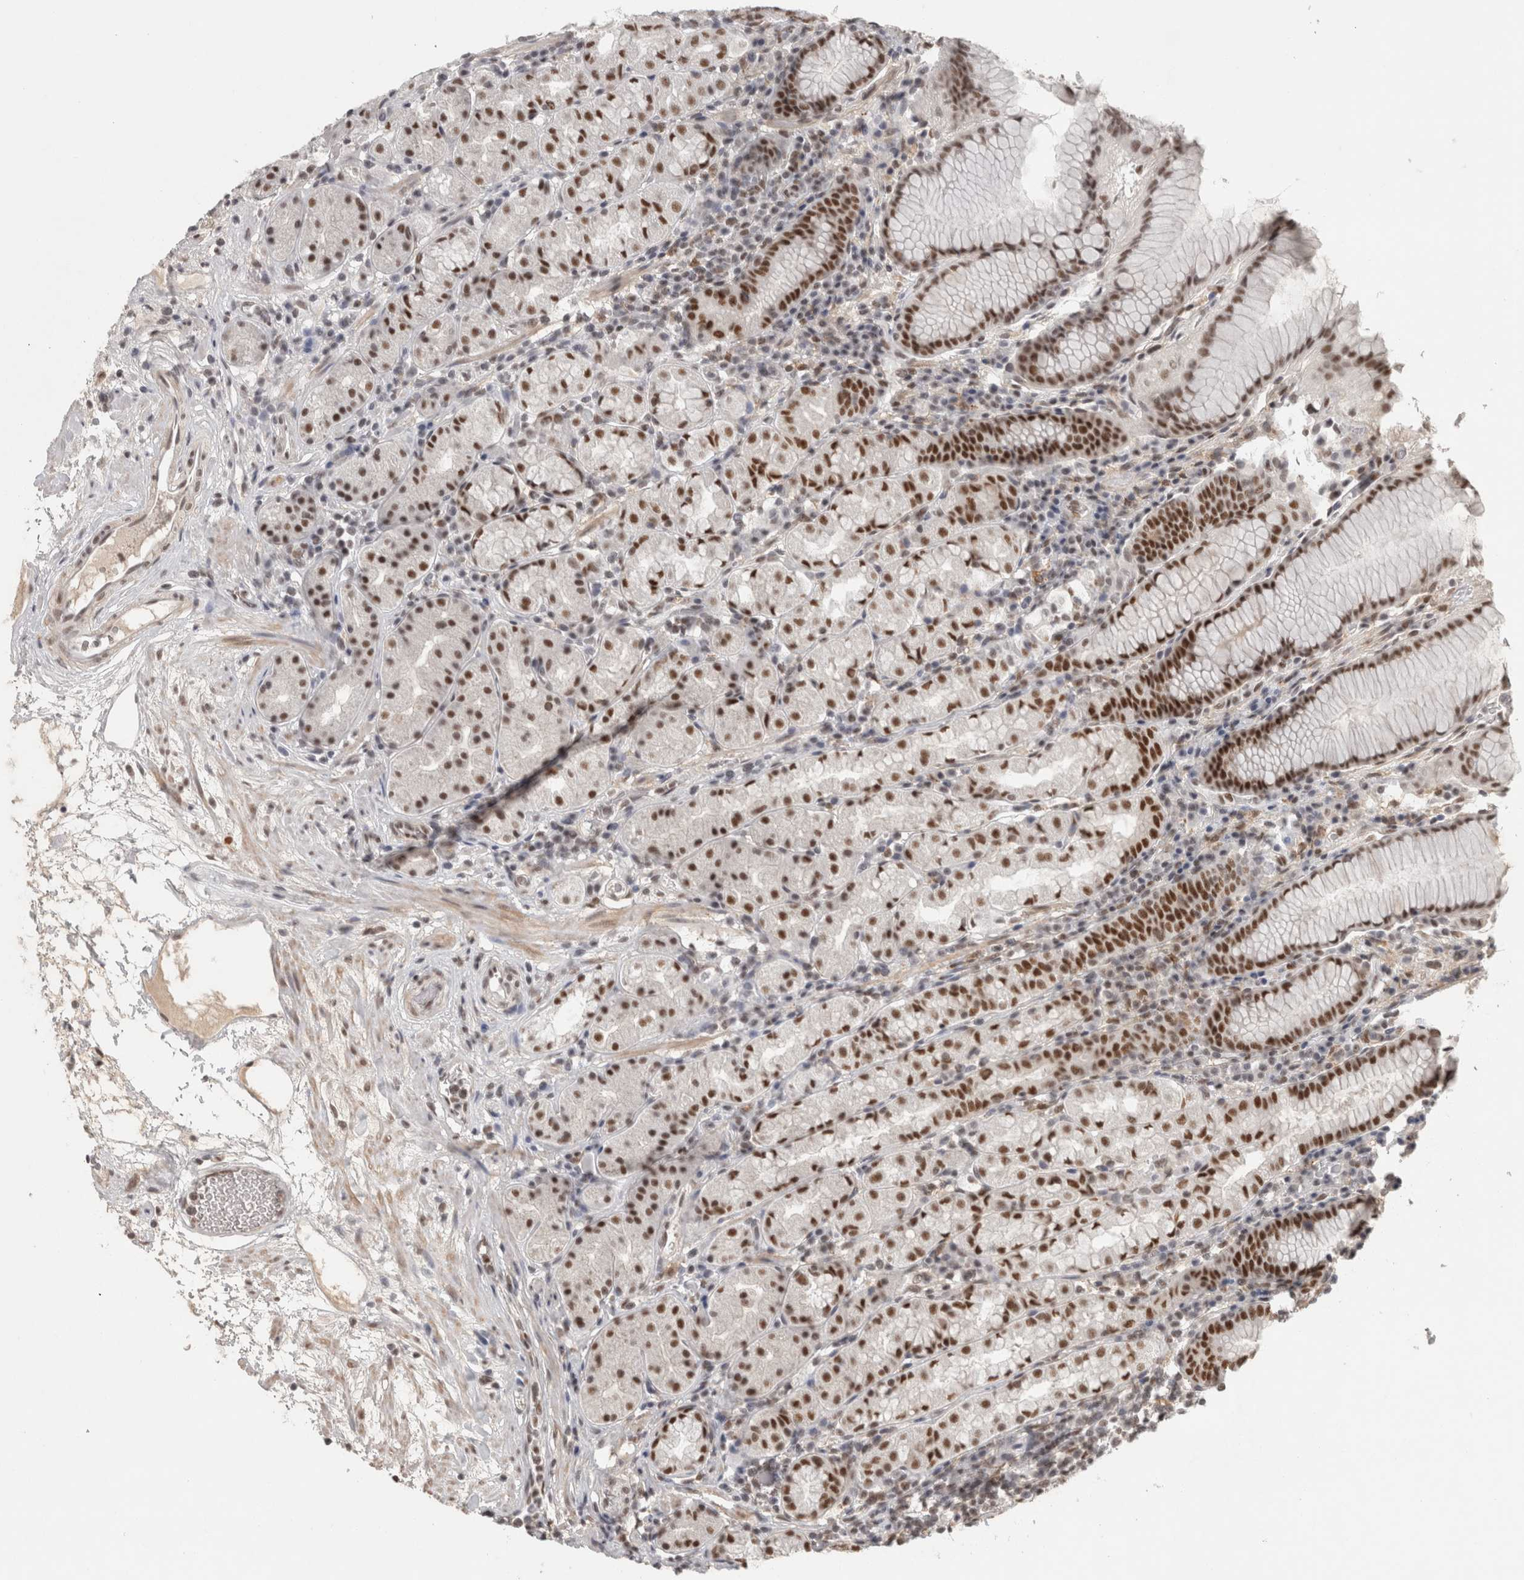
{"staining": {"intensity": "strong", "quantity": "25%-75%", "location": "nuclear"}, "tissue": "stomach", "cell_type": "Glandular cells", "image_type": "normal", "snomed": [{"axis": "morphology", "description": "Normal tissue, NOS"}, {"axis": "topography", "description": "Stomach, lower"}], "caption": "Immunohistochemistry (IHC) photomicrograph of normal stomach: stomach stained using IHC displays high levels of strong protein expression localized specifically in the nuclear of glandular cells, appearing as a nuclear brown color.", "gene": "ZNF830", "patient": {"sex": "female", "age": 56}}